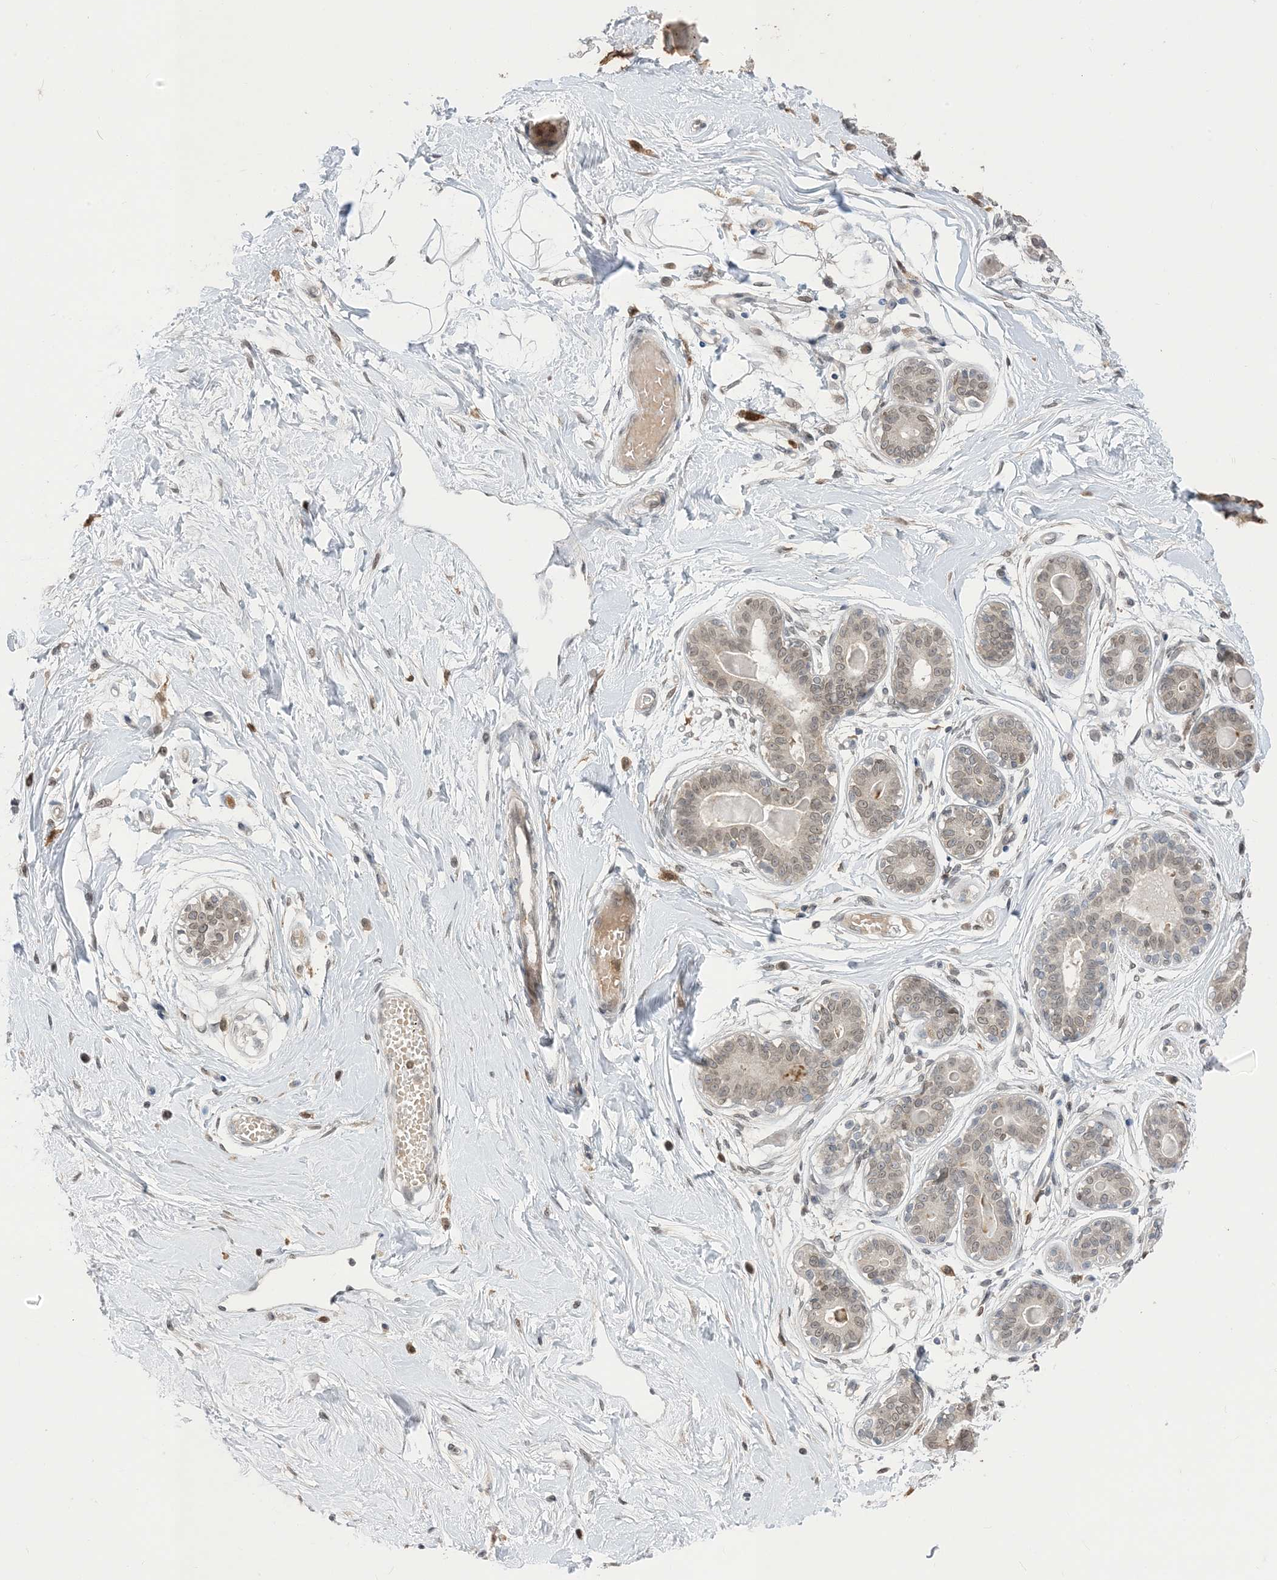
{"staining": {"intensity": "weak", "quantity": "25%-75%", "location": "cytoplasmic/membranous"}, "tissue": "breast", "cell_type": "Adipocytes", "image_type": "normal", "snomed": [{"axis": "morphology", "description": "Normal tissue, NOS"}, {"axis": "topography", "description": "Breast"}], "caption": "Protein analysis of unremarkable breast displays weak cytoplasmic/membranous staining in approximately 25%-75% of adipocytes. (brown staining indicates protein expression, while blue staining denotes nuclei).", "gene": "NAGK", "patient": {"sex": "female", "age": 45}}